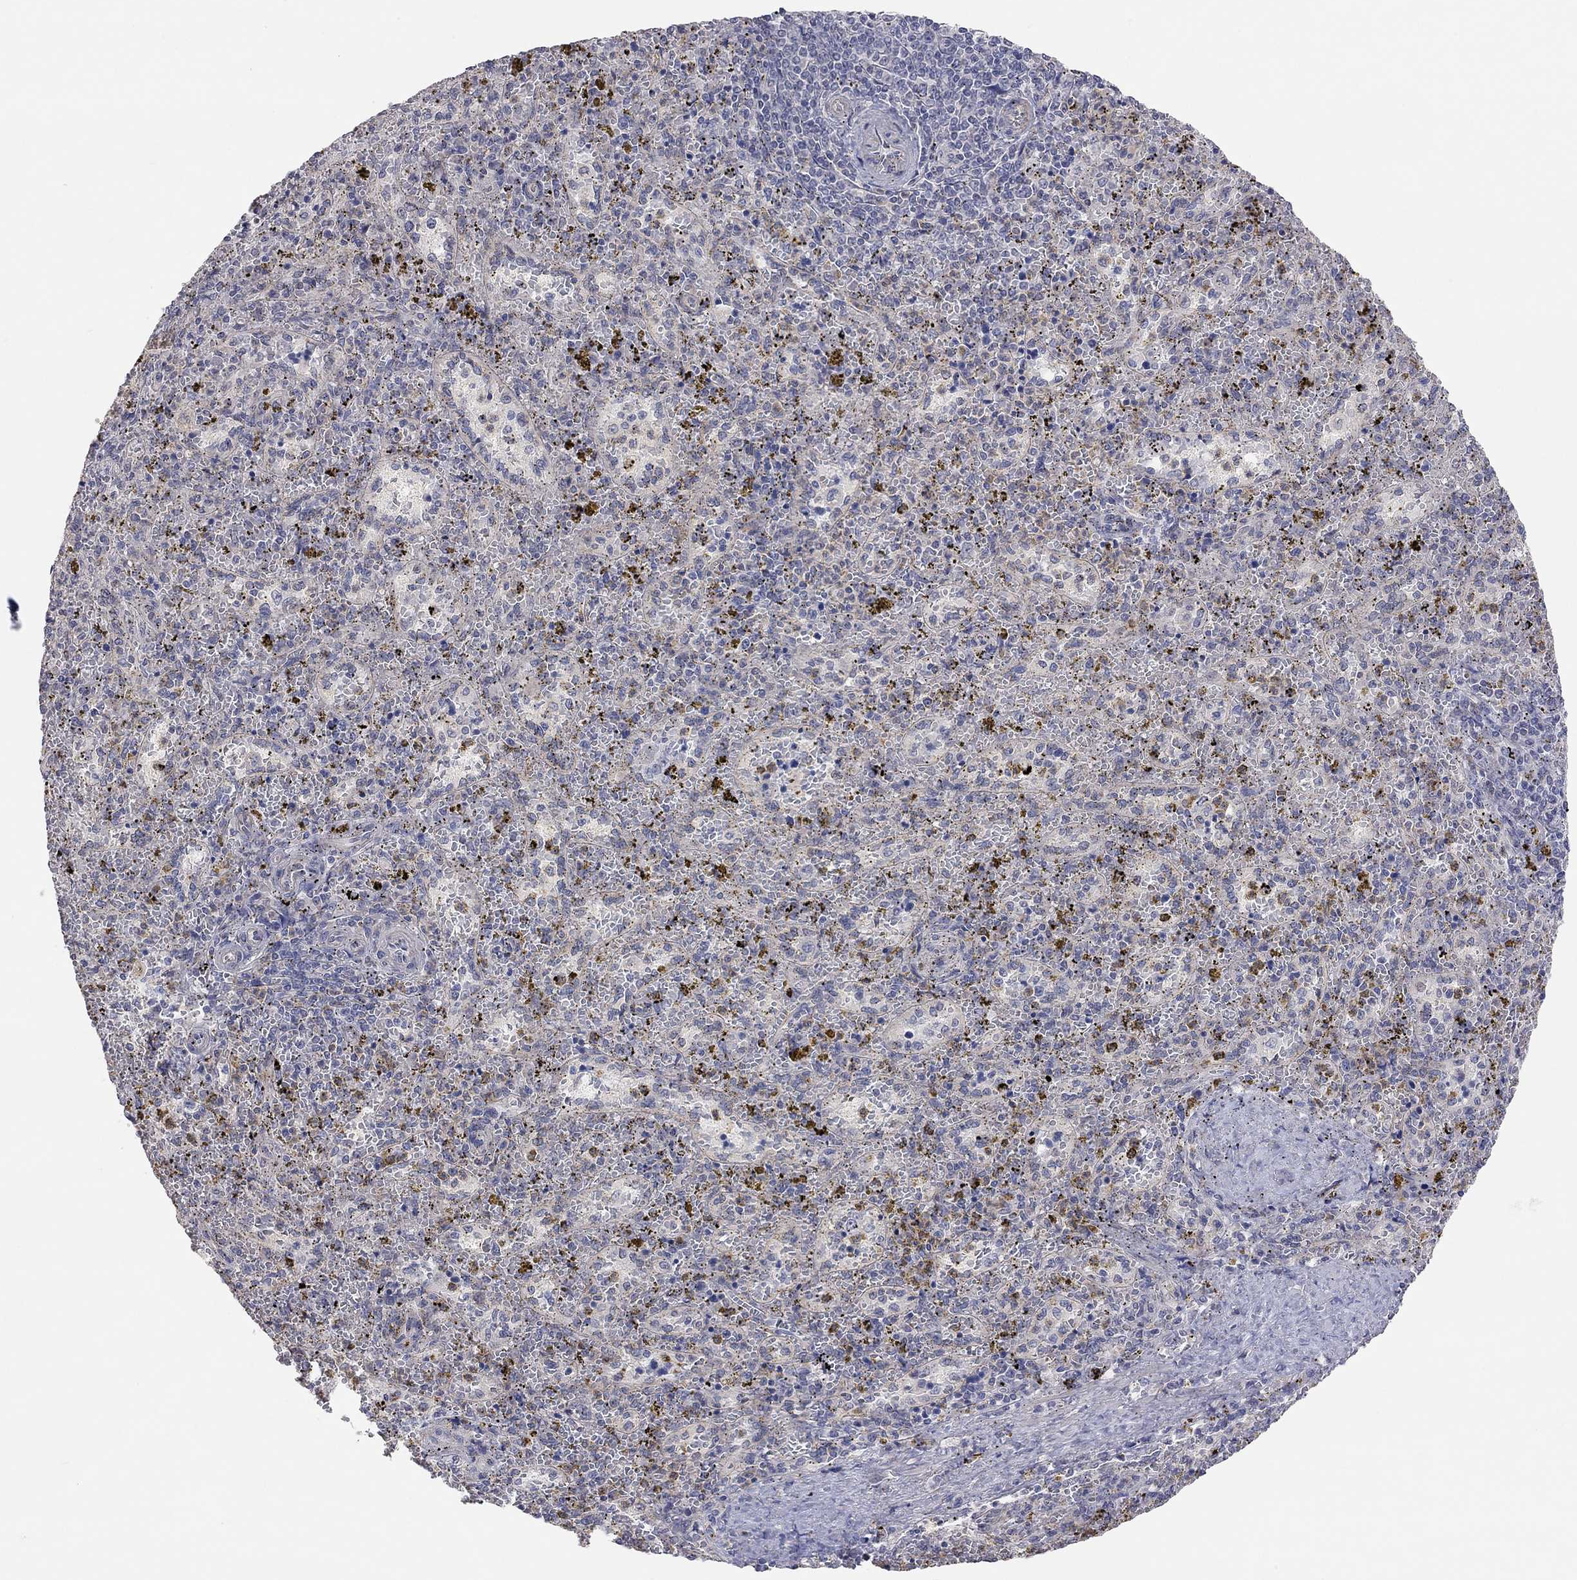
{"staining": {"intensity": "negative", "quantity": "none", "location": "none"}, "tissue": "spleen", "cell_type": "Cells in red pulp", "image_type": "normal", "snomed": [{"axis": "morphology", "description": "Normal tissue, NOS"}, {"axis": "topography", "description": "Spleen"}], "caption": "The photomicrograph displays no staining of cells in red pulp in unremarkable spleen.", "gene": "KCNB1", "patient": {"sex": "female", "age": 50}}